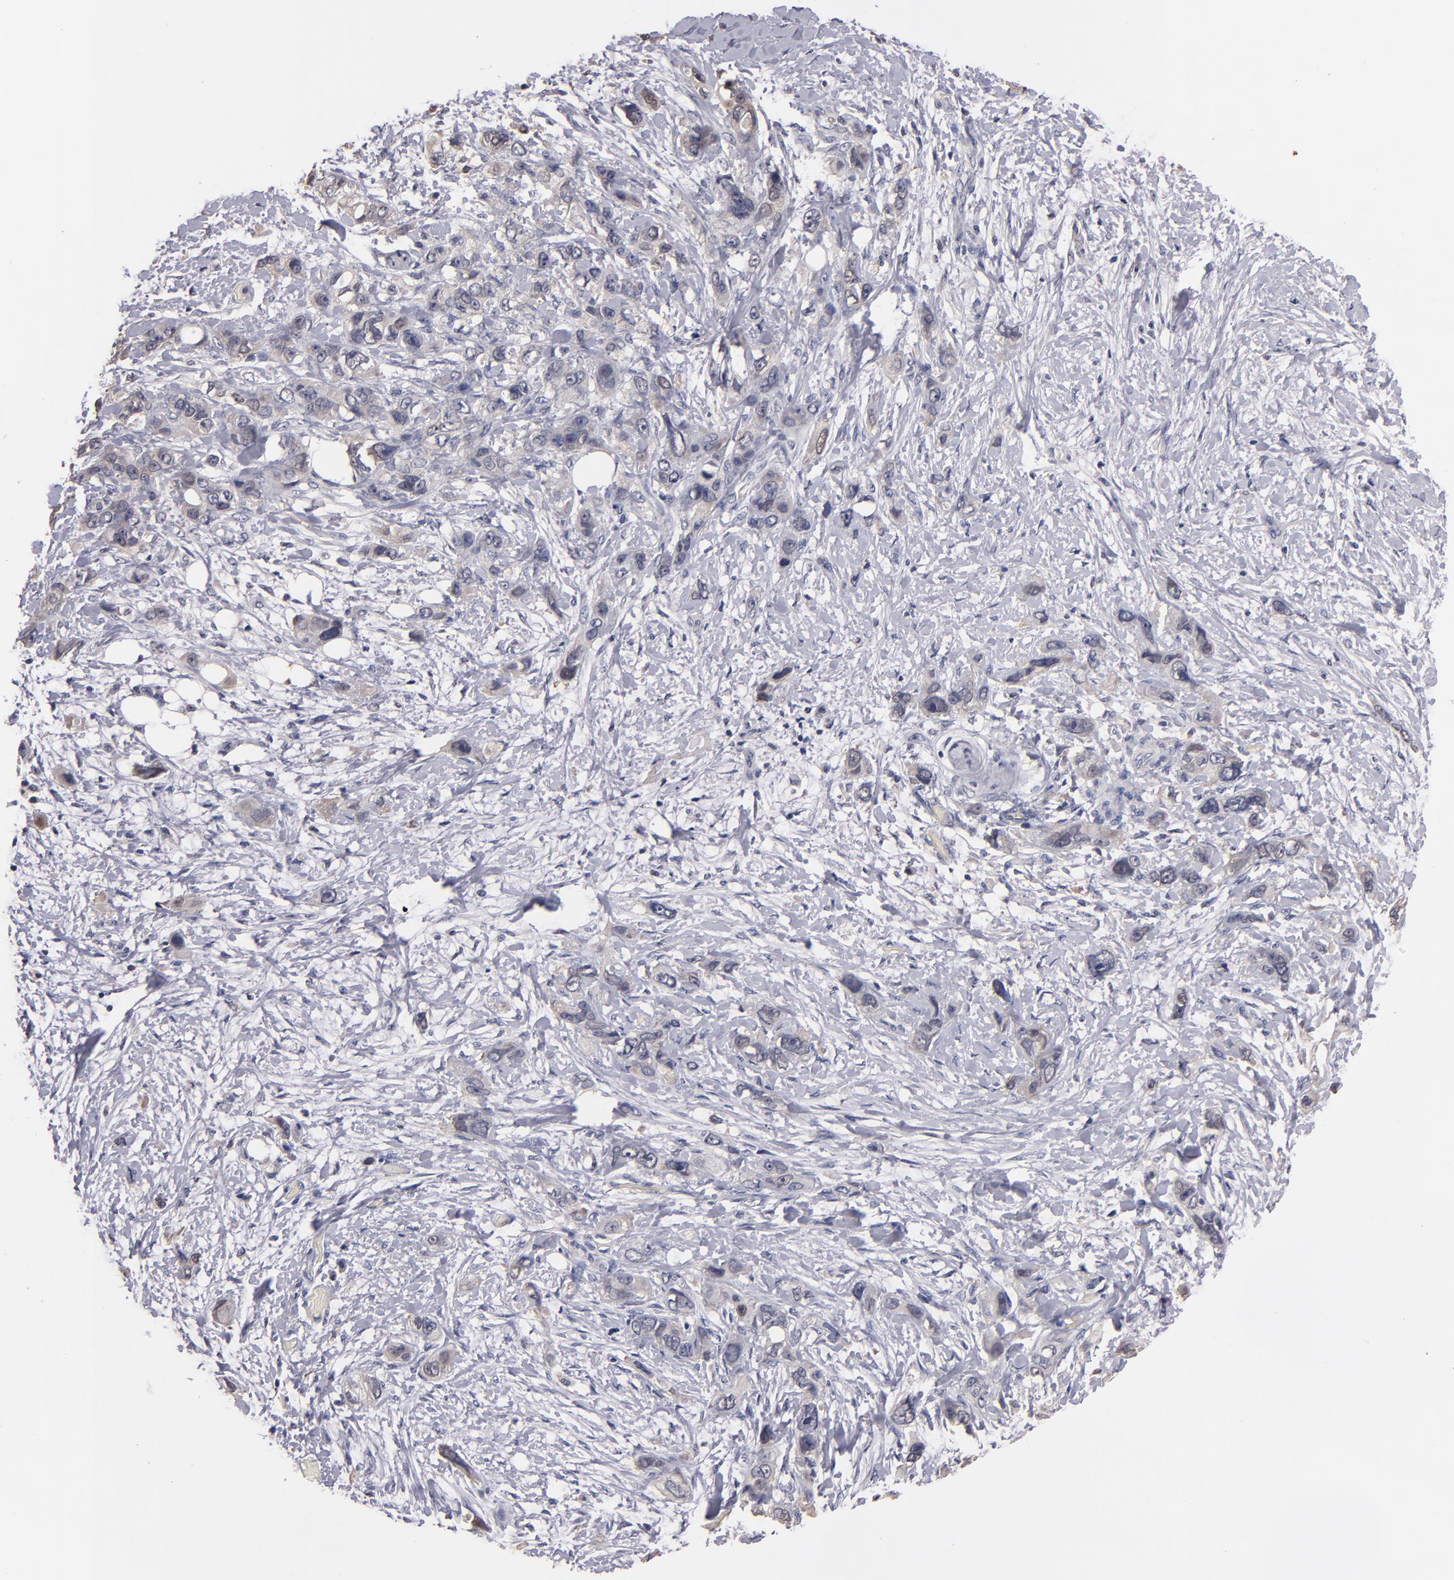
{"staining": {"intensity": "weak", "quantity": "<25%", "location": "cytoplasmic/membranous"}, "tissue": "stomach cancer", "cell_type": "Tumor cells", "image_type": "cancer", "snomed": [{"axis": "morphology", "description": "Adenocarcinoma, NOS"}, {"axis": "topography", "description": "Stomach, upper"}], "caption": "Immunohistochemistry (IHC) of stomach cancer displays no positivity in tumor cells.", "gene": "S100A1", "patient": {"sex": "male", "age": 47}}